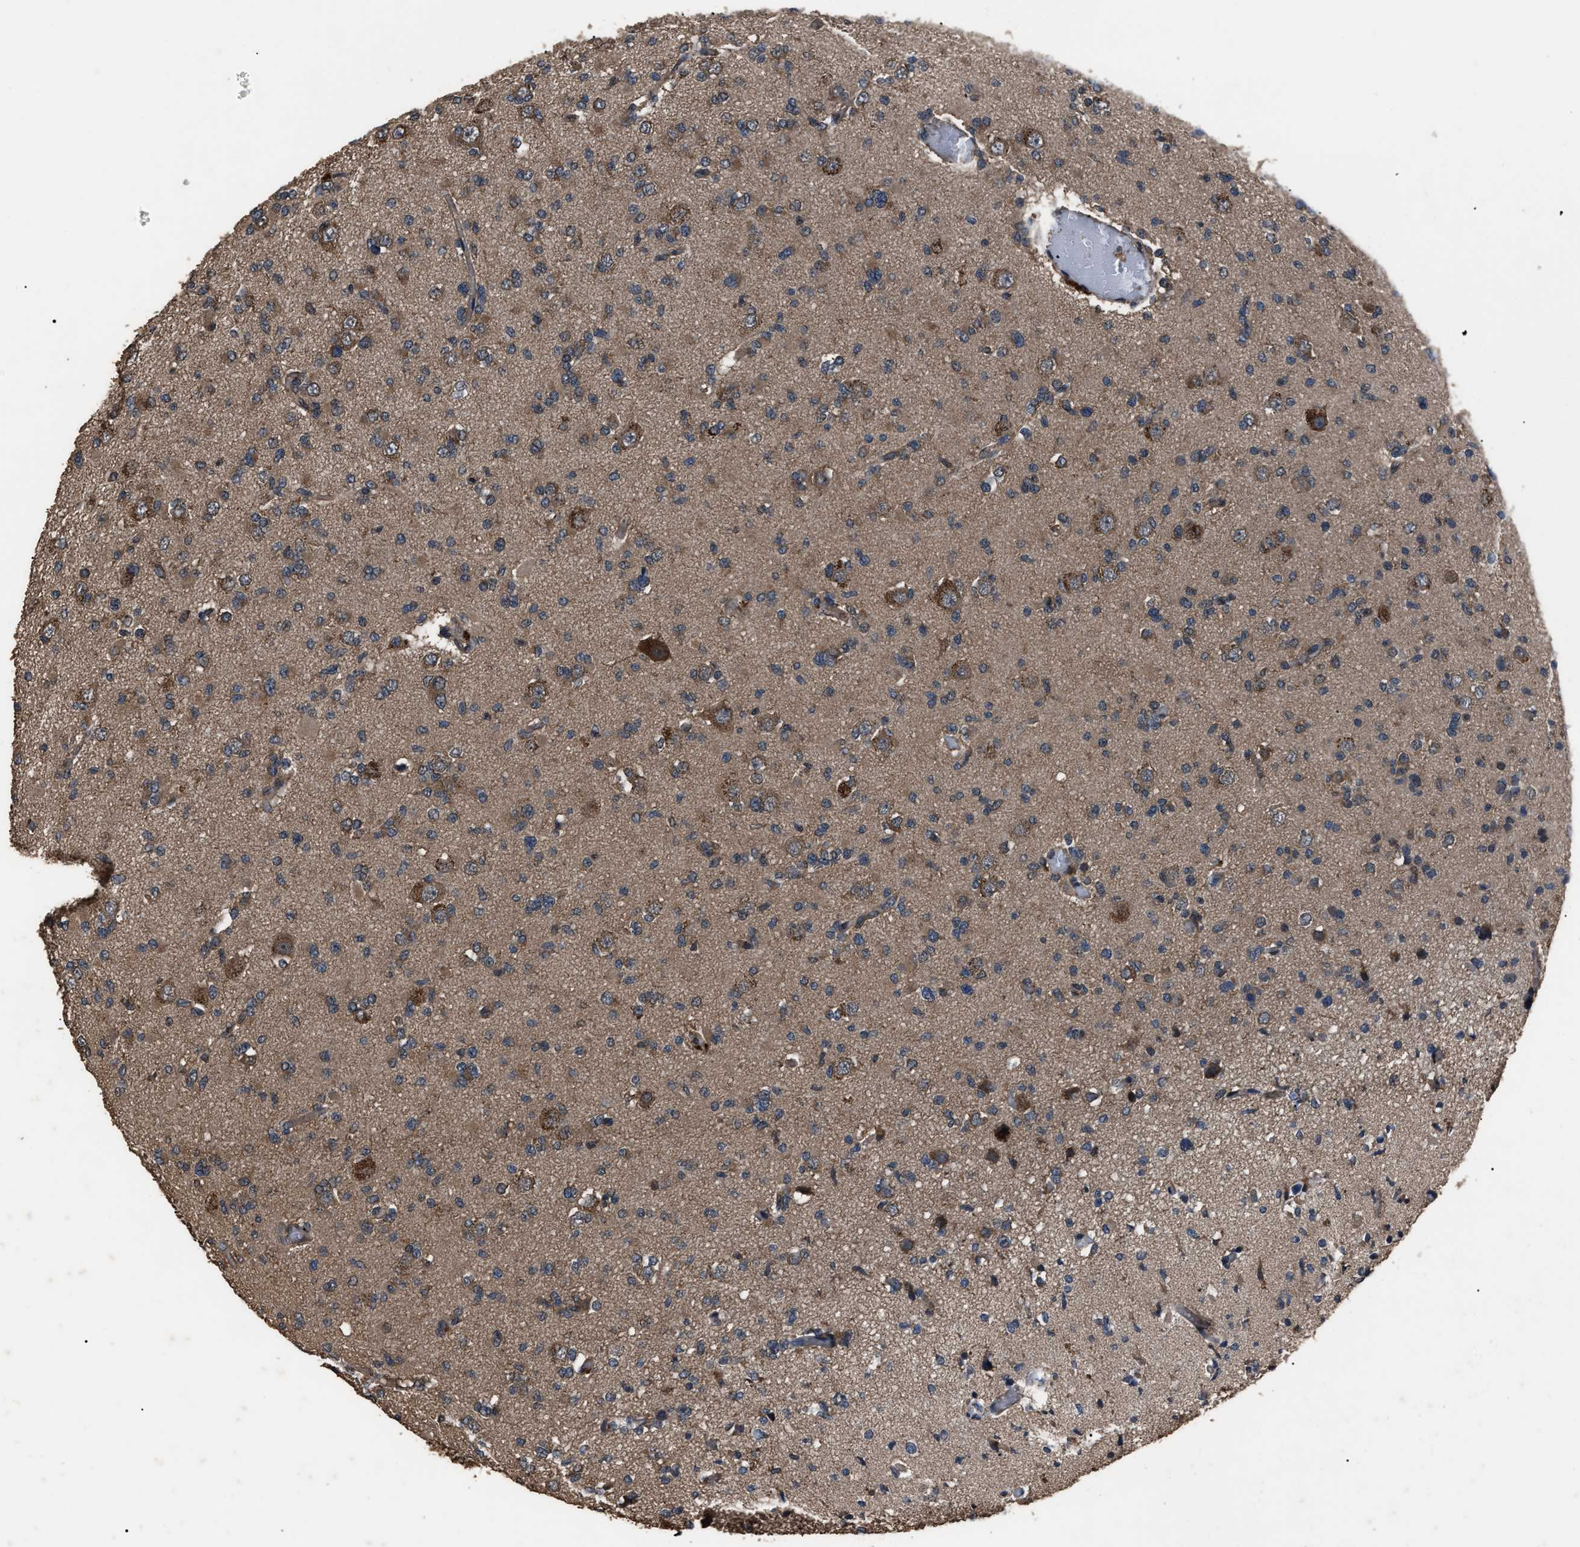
{"staining": {"intensity": "moderate", "quantity": "25%-75%", "location": "cytoplasmic/membranous"}, "tissue": "glioma", "cell_type": "Tumor cells", "image_type": "cancer", "snomed": [{"axis": "morphology", "description": "Glioma, malignant, Low grade"}, {"axis": "topography", "description": "Brain"}], "caption": "Glioma stained for a protein (brown) displays moderate cytoplasmic/membranous positive positivity in approximately 25%-75% of tumor cells.", "gene": "RNF216", "patient": {"sex": "female", "age": 22}}